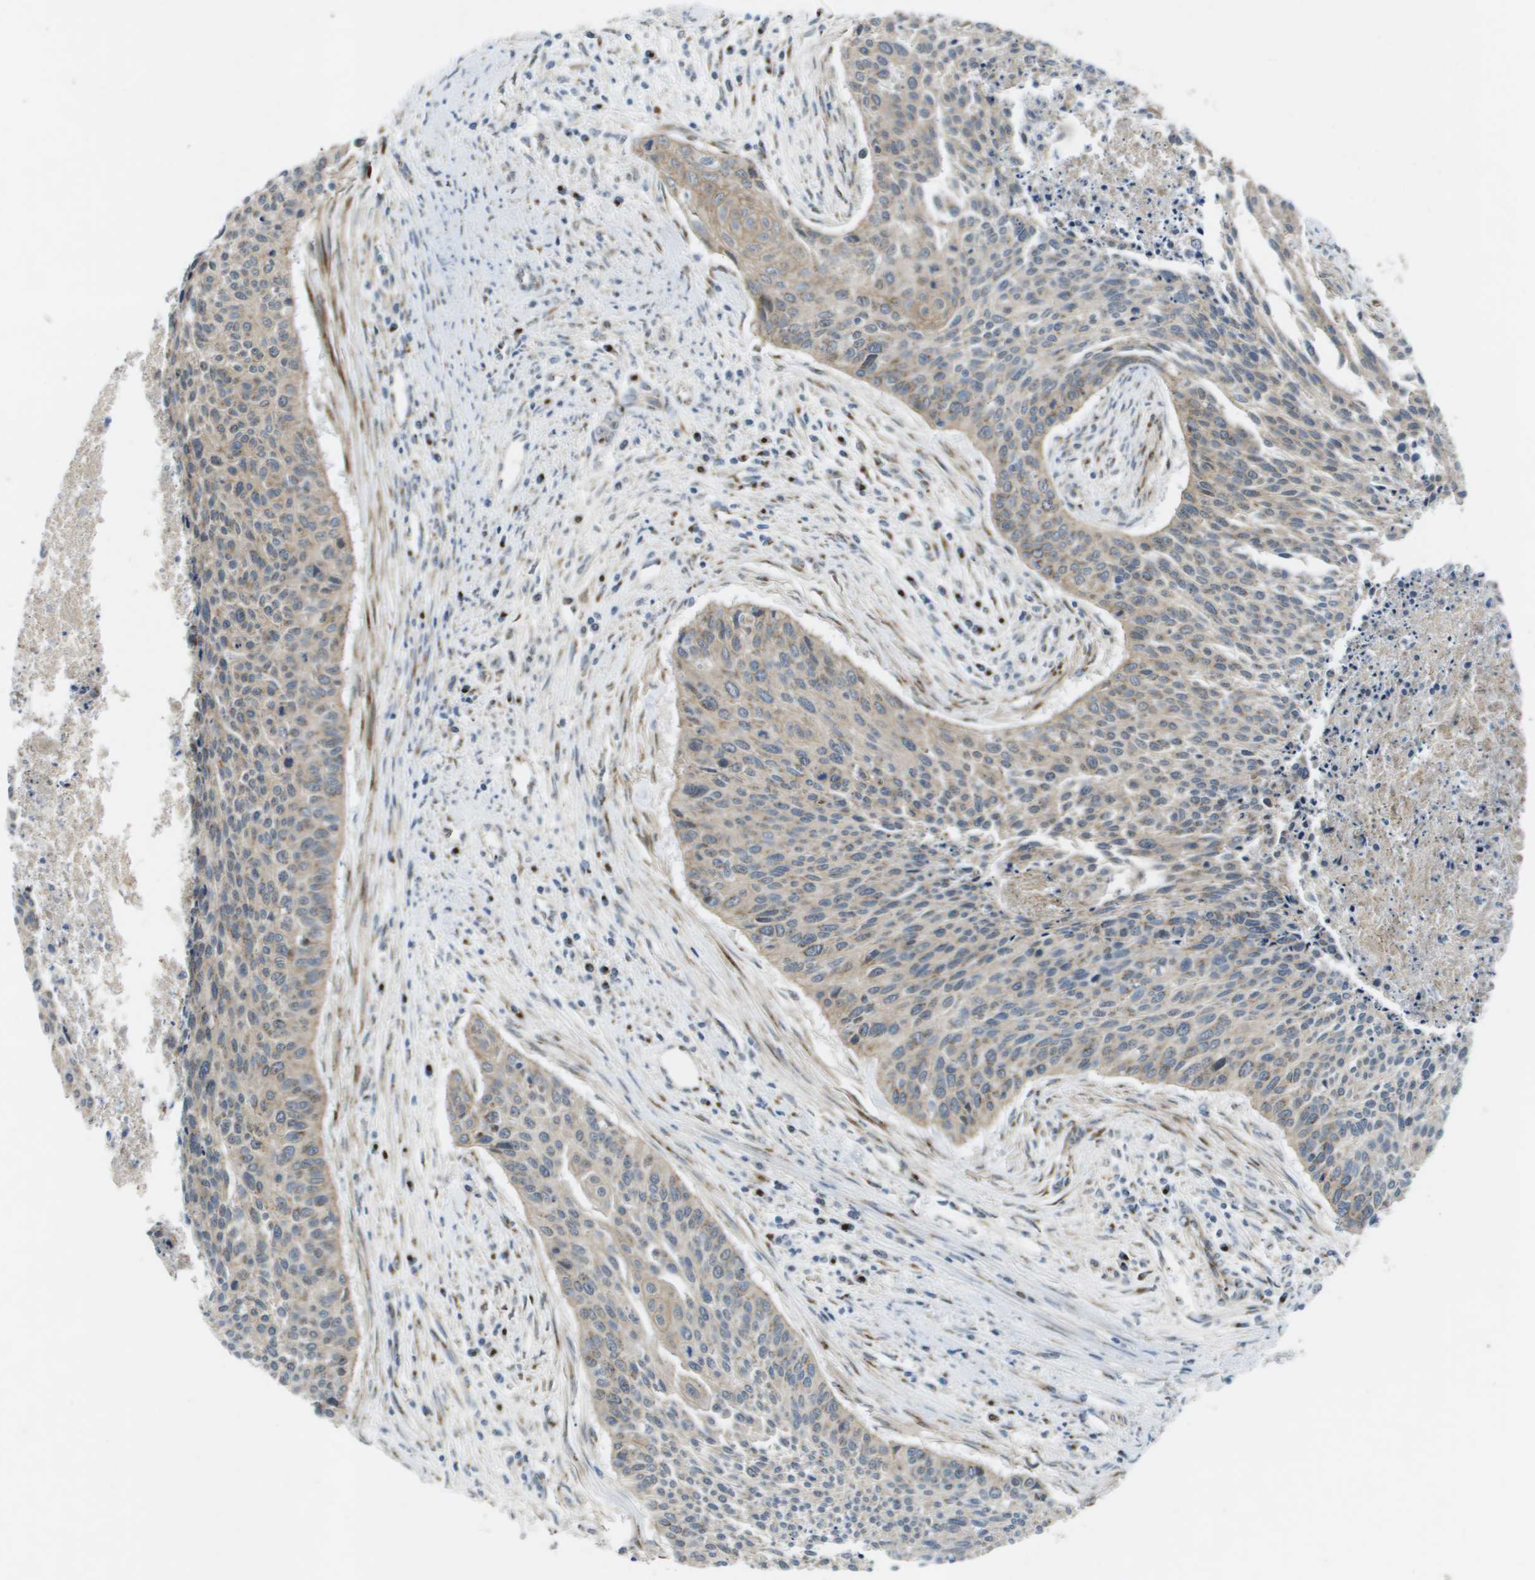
{"staining": {"intensity": "weak", "quantity": ">75%", "location": "cytoplasmic/membranous"}, "tissue": "cervical cancer", "cell_type": "Tumor cells", "image_type": "cancer", "snomed": [{"axis": "morphology", "description": "Squamous cell carcinoma, NOS"}, {"axis": "topography", "description": "Cervix"}], "caption": "Immunohistochemical staining of cervical squamous cell carcinoma exhibits weak cytoplasmic/membranous protein staining in about >75% of tumor cells. The staining was performed using DAB to visualize the protein expression in brown, while the nuclei were stained in blue with hematoxylin (Magnification: 20x).", "gene": "QSOX2", "patient": {"sex": "female", "age": 55}}